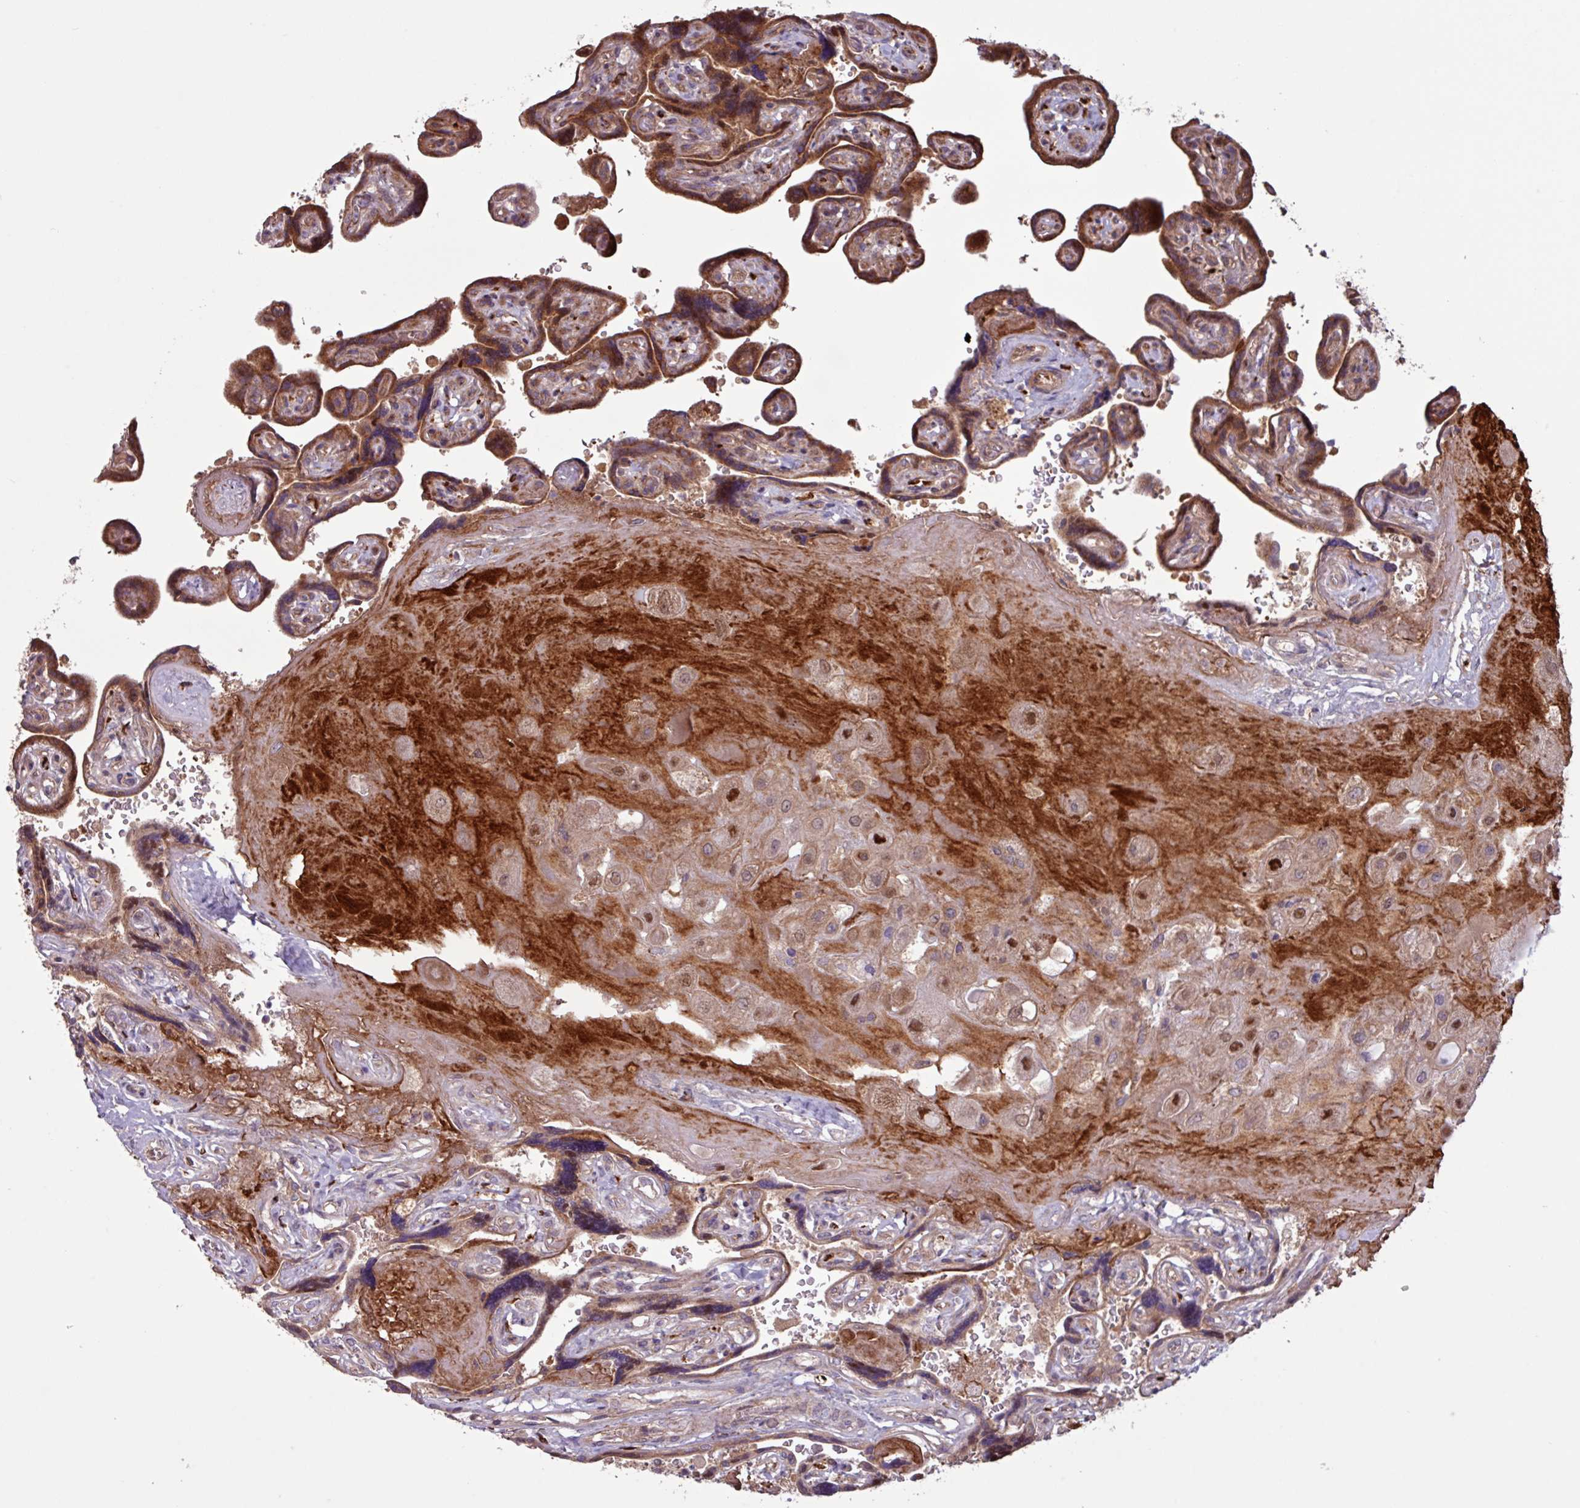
{"staining": {"intensity": "weak", "quantity": "<25%", "location": "cytoplasmic/membranous"}, "tissue": "placenta", "cell_type": "Decidual cells", "image_type": "normal", "snomed": [{"axis": "morphology", "description": "Normal tissue, NOS"}, {"axis": "topography", "description": "Placenta"}], "caption": "Decidual cells show no significant protein positivity in unremarkable placenta. Brightfield microscopy of IHC stained with DAB (3,3'-diaminobenzidine) (brown) and hematoxylin (blue), captured at high magnification.", "gene": "PDPR", "patient": {"sex": "female", "age": 32}}